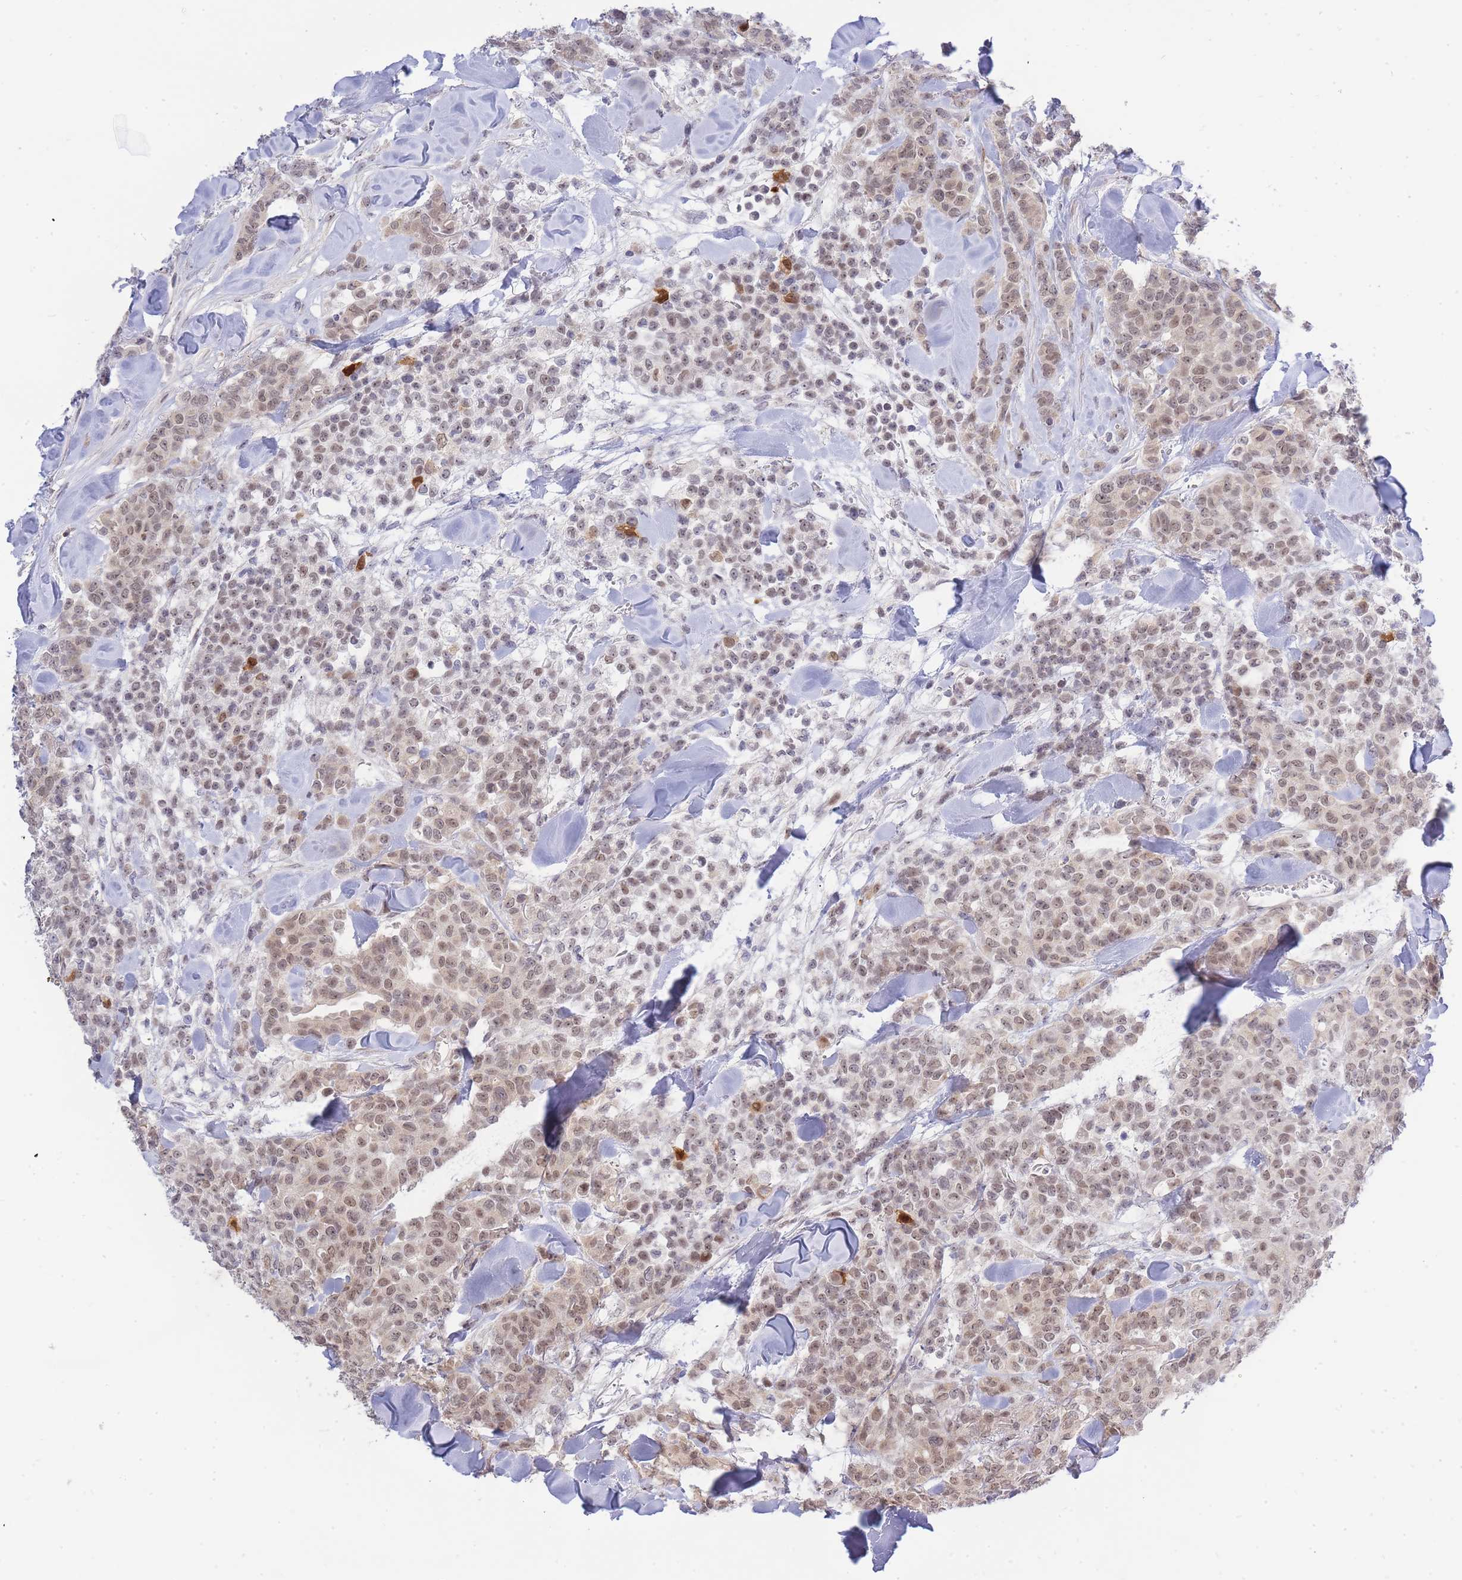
{"staining": {"intensity": "moderate", "quantity": ">75%", "location": "nuclear"}, "tissue": "breast cancer", "cell_type": "Tumor cells", "image_type": "cancer", "snomed": [{"axis": "morphology", "description": "Lobular carcinoma"}, {"axis": "topography", "description": "Breast"}], "caption": "Tumor cells exhibit medium levels of moderate nuclear staining in approximately >75% of cells in breast lobular carcinoma.", "gene": "C19orf25", "patient": {"sex": "female", "age": 91}}